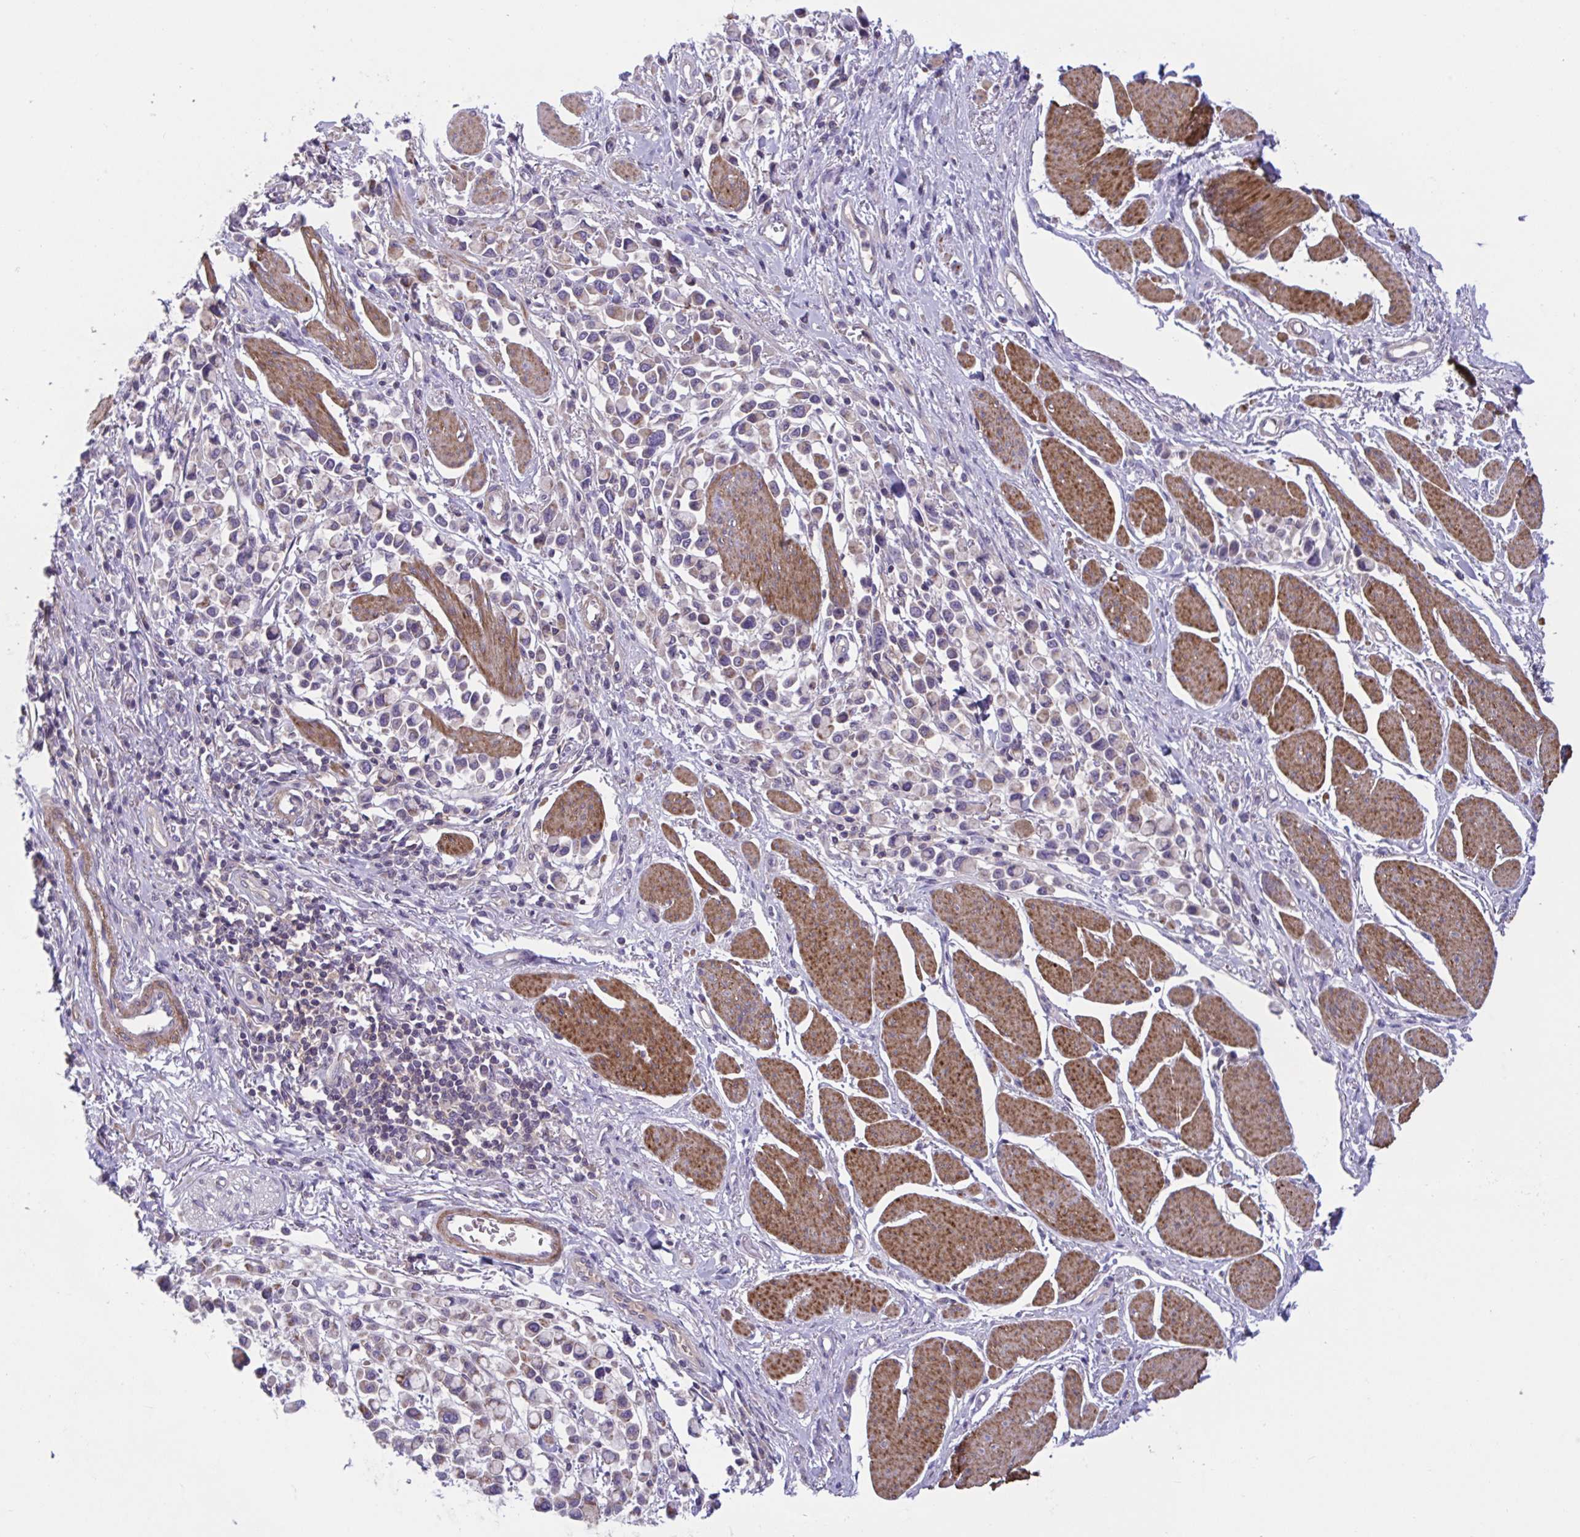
{"staining": {"intensity": "negative", "quantity": "none", "location": "none"}, "tissue": "stomach cancer", "cell_type": "Tumor cells", "image_type": "cancer", "snomed": [{"axis": "morphology", "description": "Adenocarcinoma, NOS"}, {"axis": "topography", "description": "Stomach"}], "caption": "Stomach cancer (adenocarcinoma) stained for a protein using immunohistochemistry reveals no staining tumor cells.", "gene": "WNT9B", "patient": {"sex": "female", "age": 81}}